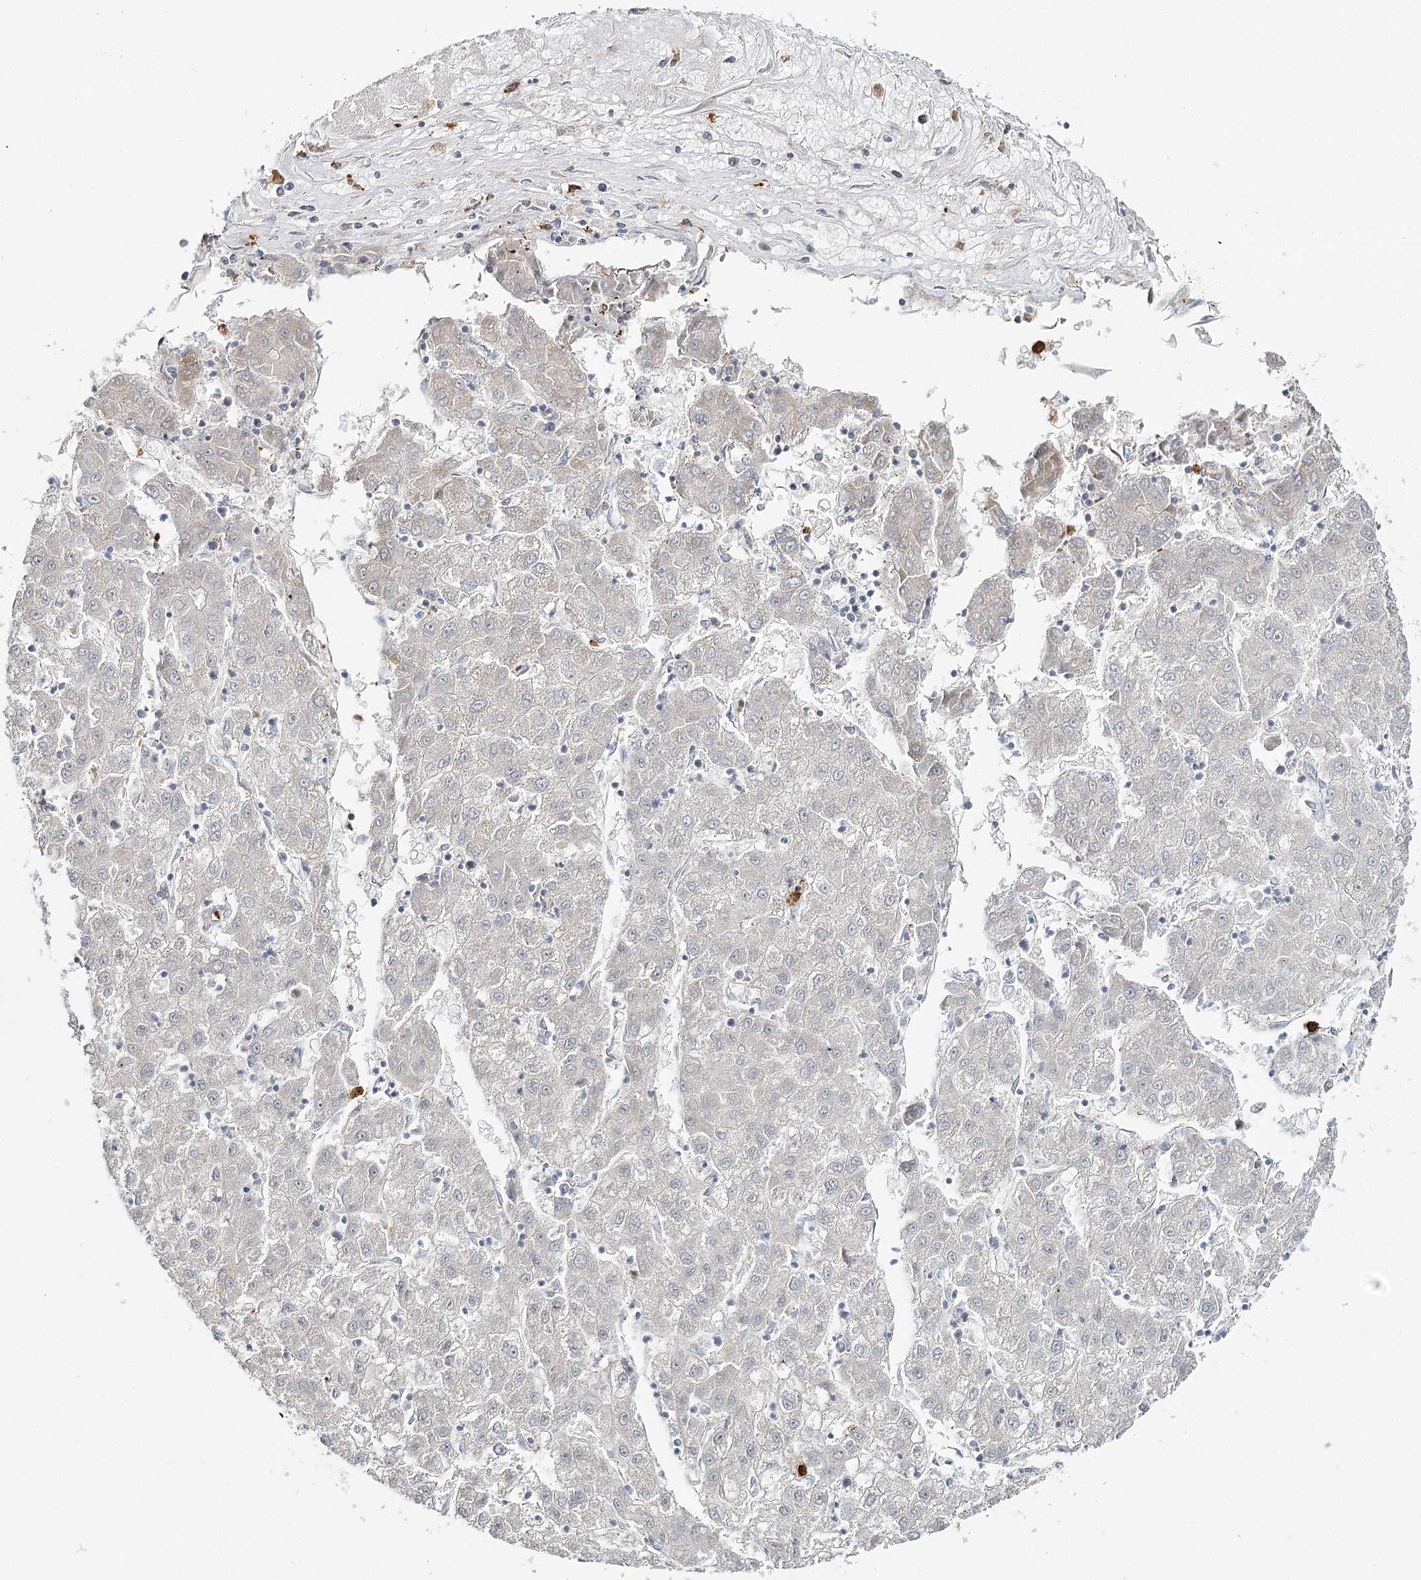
{"staining": {"intensity": "negative", "quantity": "none", "location": "none"}, "tissue": "liver cancer", "cell_type": "Tumor cells", "image_type": "cancer", "snomed": [{"axis": "morphology", "description": "Carcinoma, Hepatocellular, NOS"}, {"axis": "topography", "description": "Liver"}], "caption": "This is an immunohistochemistry micrograph of human hepatocellular carcinoma (liver). There is no expression in tumor cells.", "gene": "ATAD1", "patient": {"sex": "male", "age": 72}}